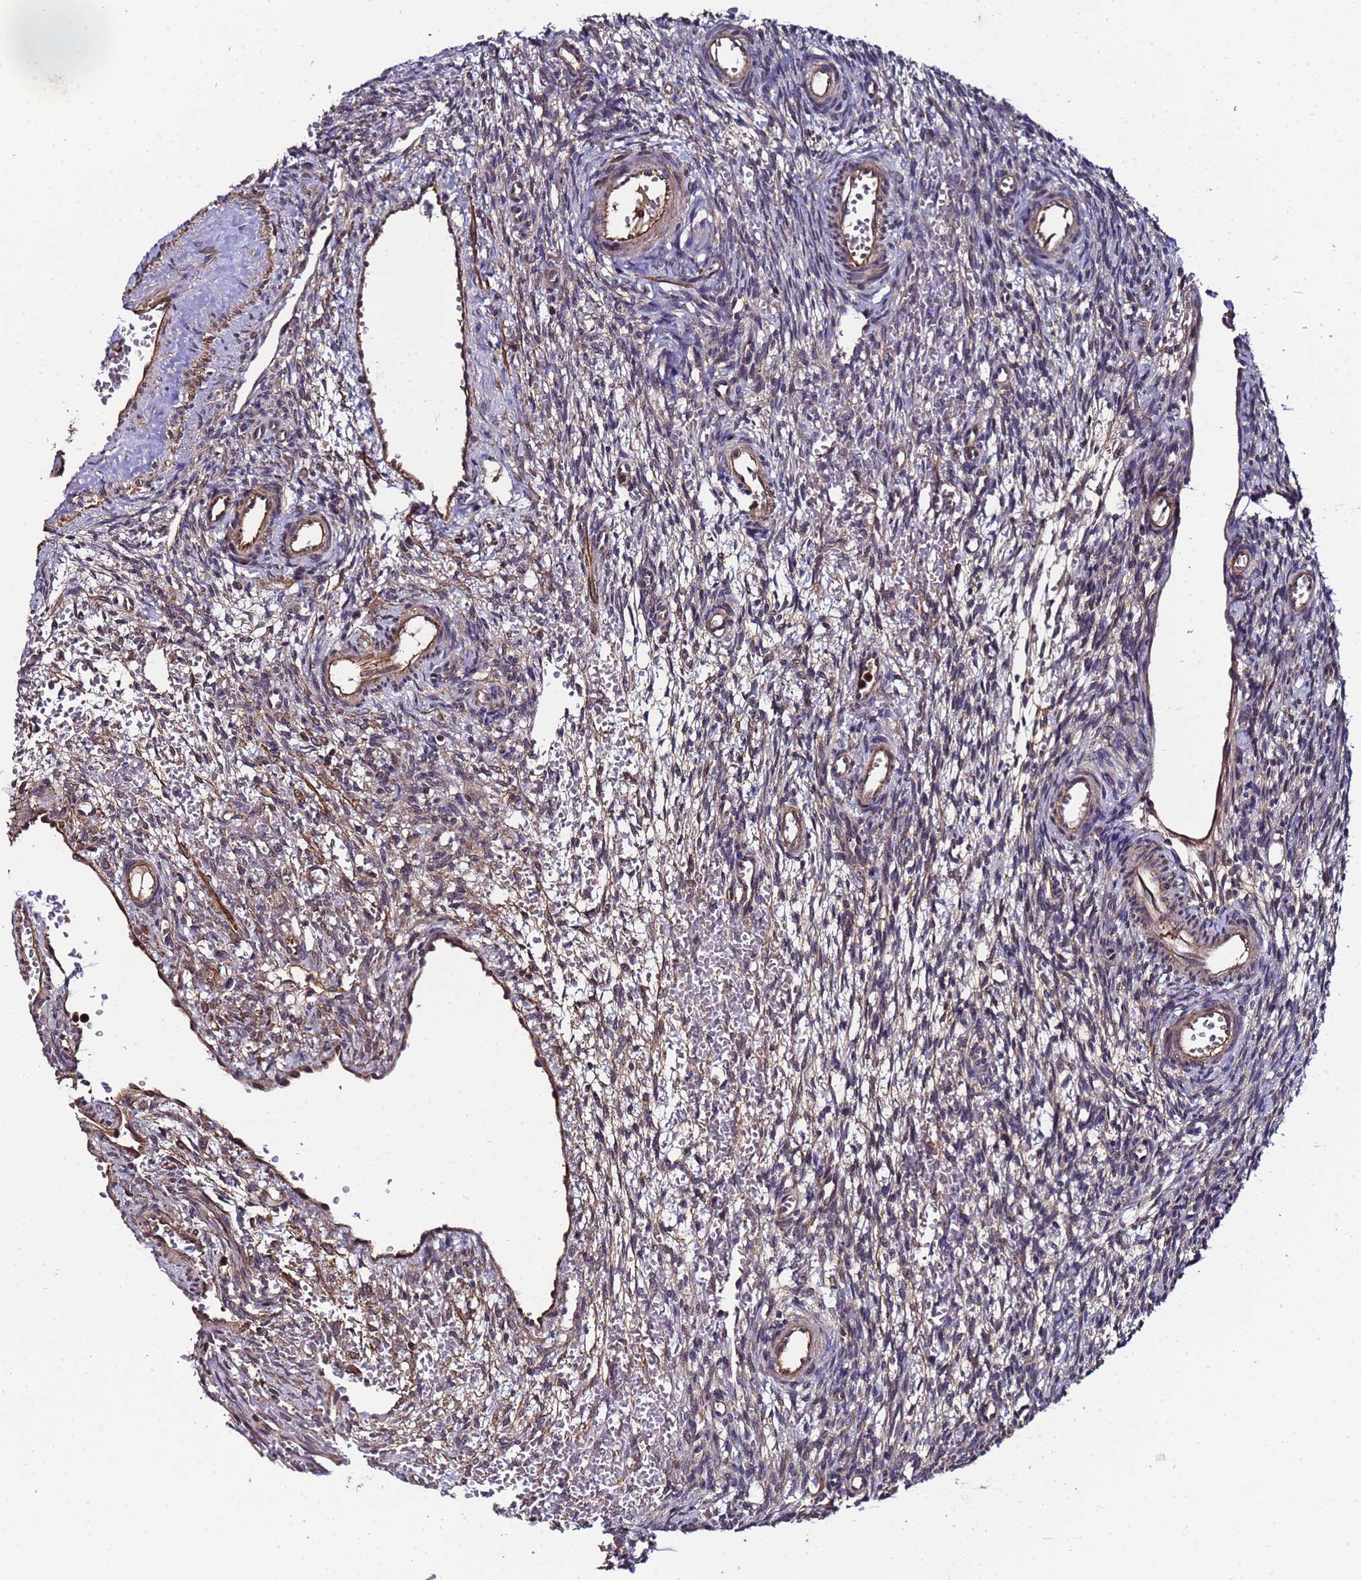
{"staining": {"intensity": "weak", "quantity": "<25%", "location": "cytoplasmic/membranous"}, "tissue": "ovary", "cell_type": "Ovarian stroma cells", "image_type": "normal", "snomed": [{"axis": "morphology", "description": "Normal tissue, NOS"}, {"axis": "topography", "description": "Ovary"}], "caption": "The photomicrograph displays no significant staining in ovarian stroma cells of ovary.", "gene": "GSTCD", "patient": {"sex": "female", "age": 39}}